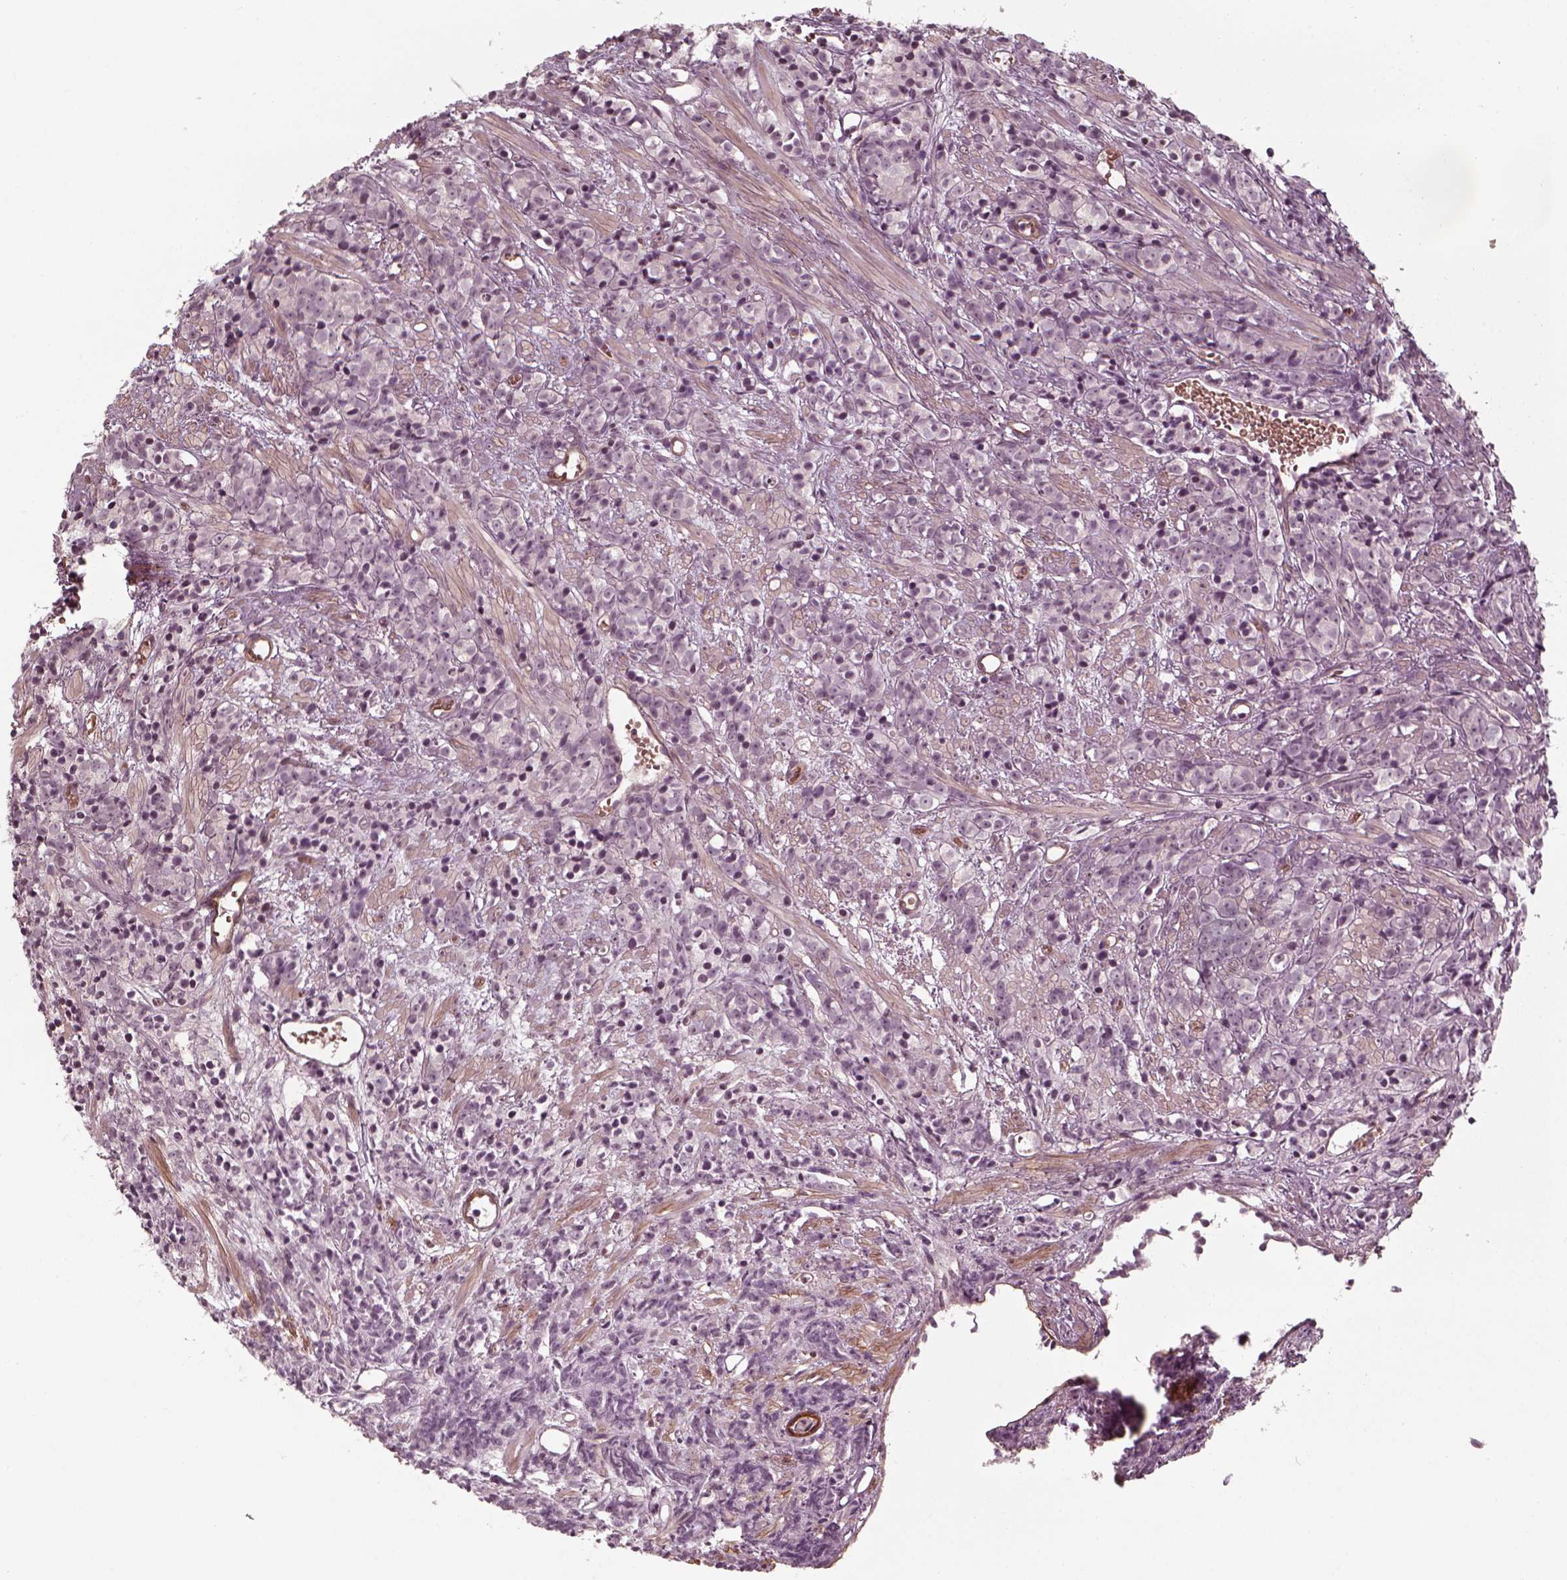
{"staining": {"intensity": "negative", "quantity": "none", "location": "none"}, "tissue": "prostate cancer", "cell_type": "Tumor cells", "image_type": "cancer", "snomed": [{"axis": "morphology", "description": "Adenocarcinoma, High grade"}, {"axis": "topography", "description": "Prostate"}], "caption": "High power microscopy micrograph of an immunohistochemistry (IHC) micrograph of prostate high-grade adenocarcinoma, revealing no significant staining in tumor cells. (DAB IHC with hematoxylin counter stain).", "gene": "LAMB2", "patient": {"sex": "male", "age": 81}}